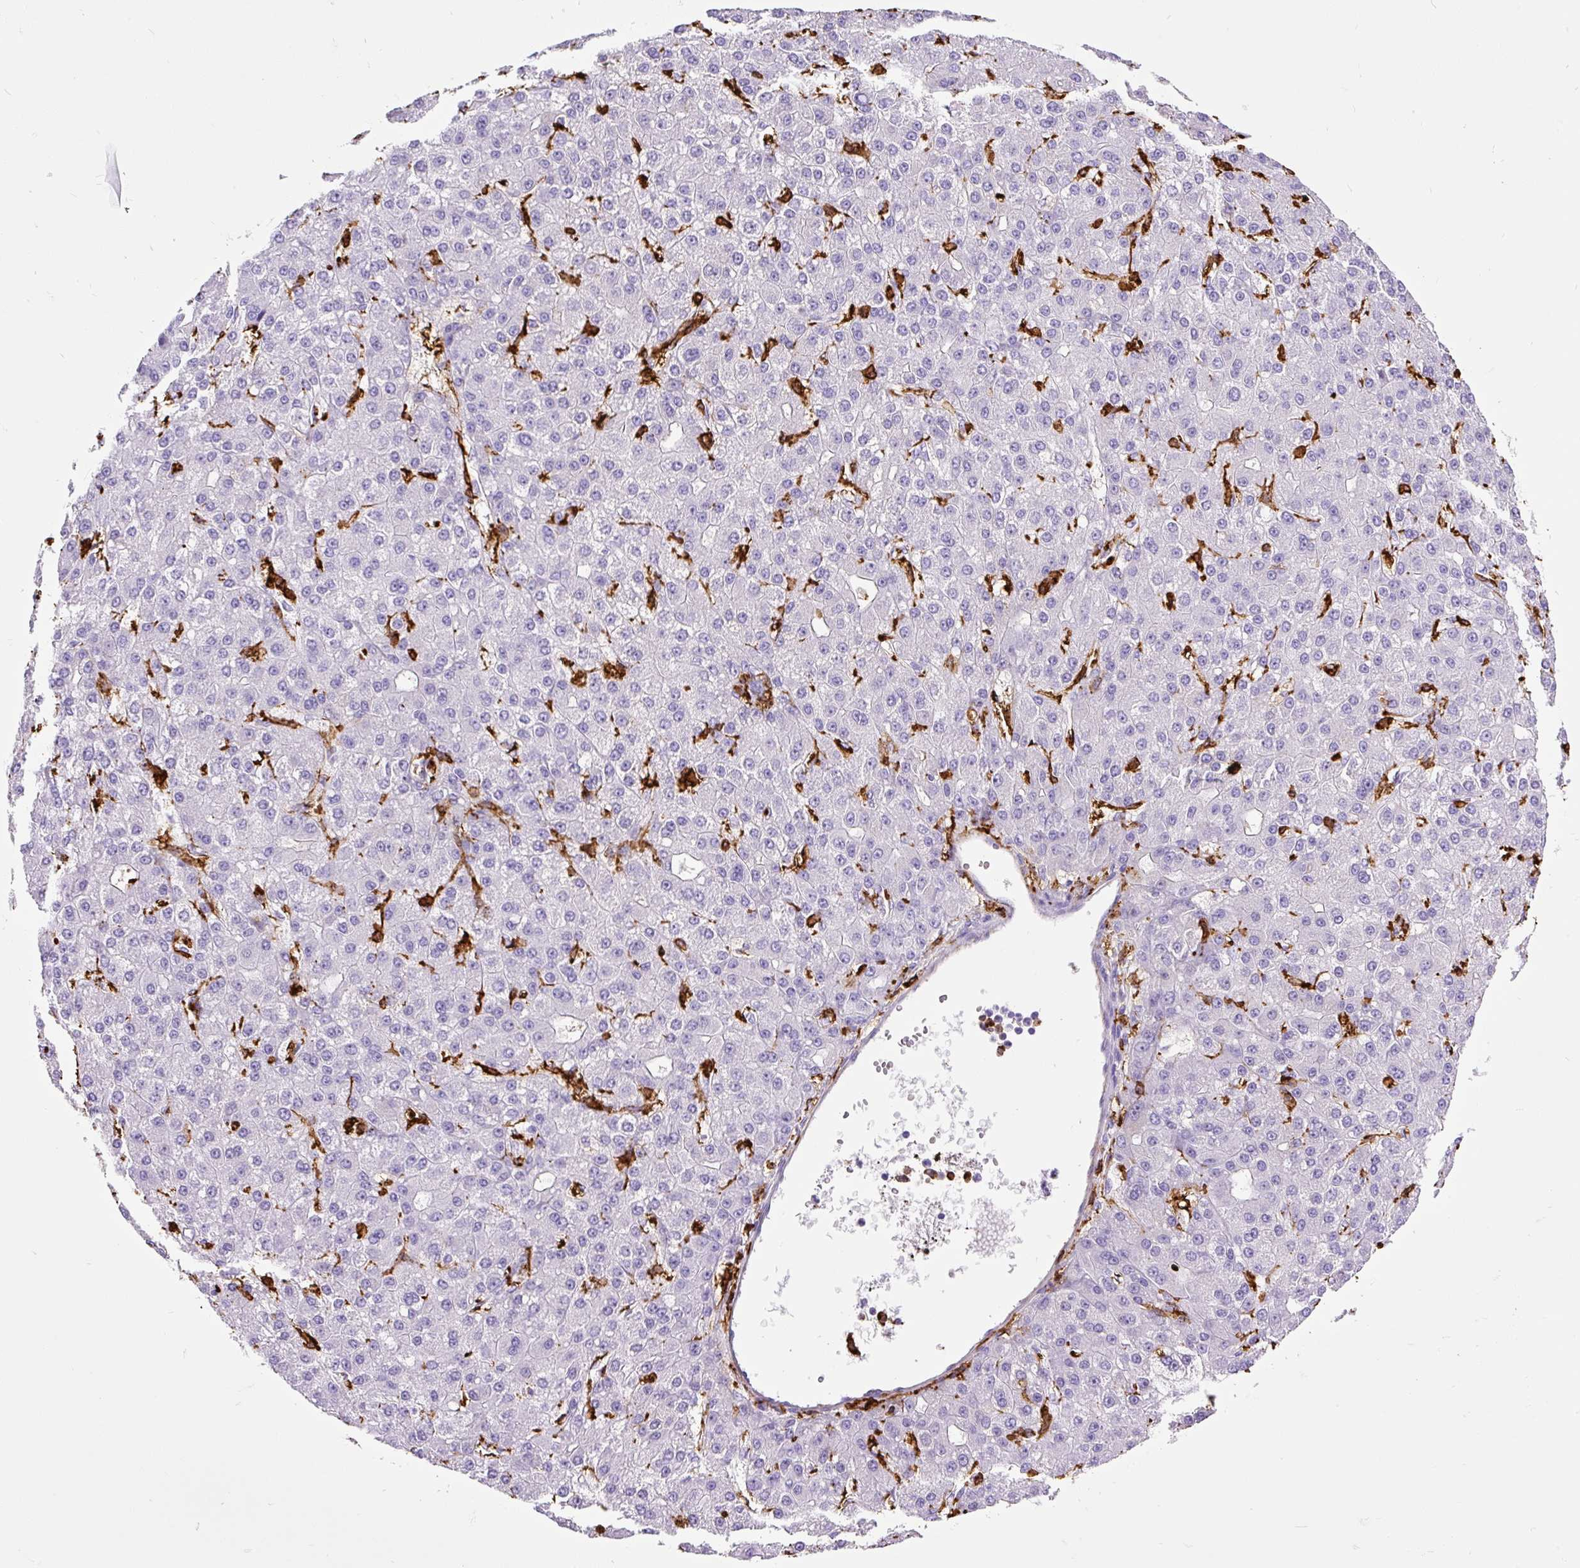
{"staining": {"intensity": "negative", "quantity": "none", "location": "none"}, "tissue": "liver cancer", "cell_type": "Tumor cells", "image_type": "cancer", "snomed": [{"axis": "morphology", "description": "Carcinoma, Hepatocellular, NOS"}, {"axis": "topography", "description": "Liver"}], "caption": "An image of liver cancer (hepatocellular carcinoma) stained for a protein demonstrates no brown staining in tumor cells. Nuclei are stained in blue.", "gene": "HLA-DRA", "patient": {"sex": "male", "age": 67}}